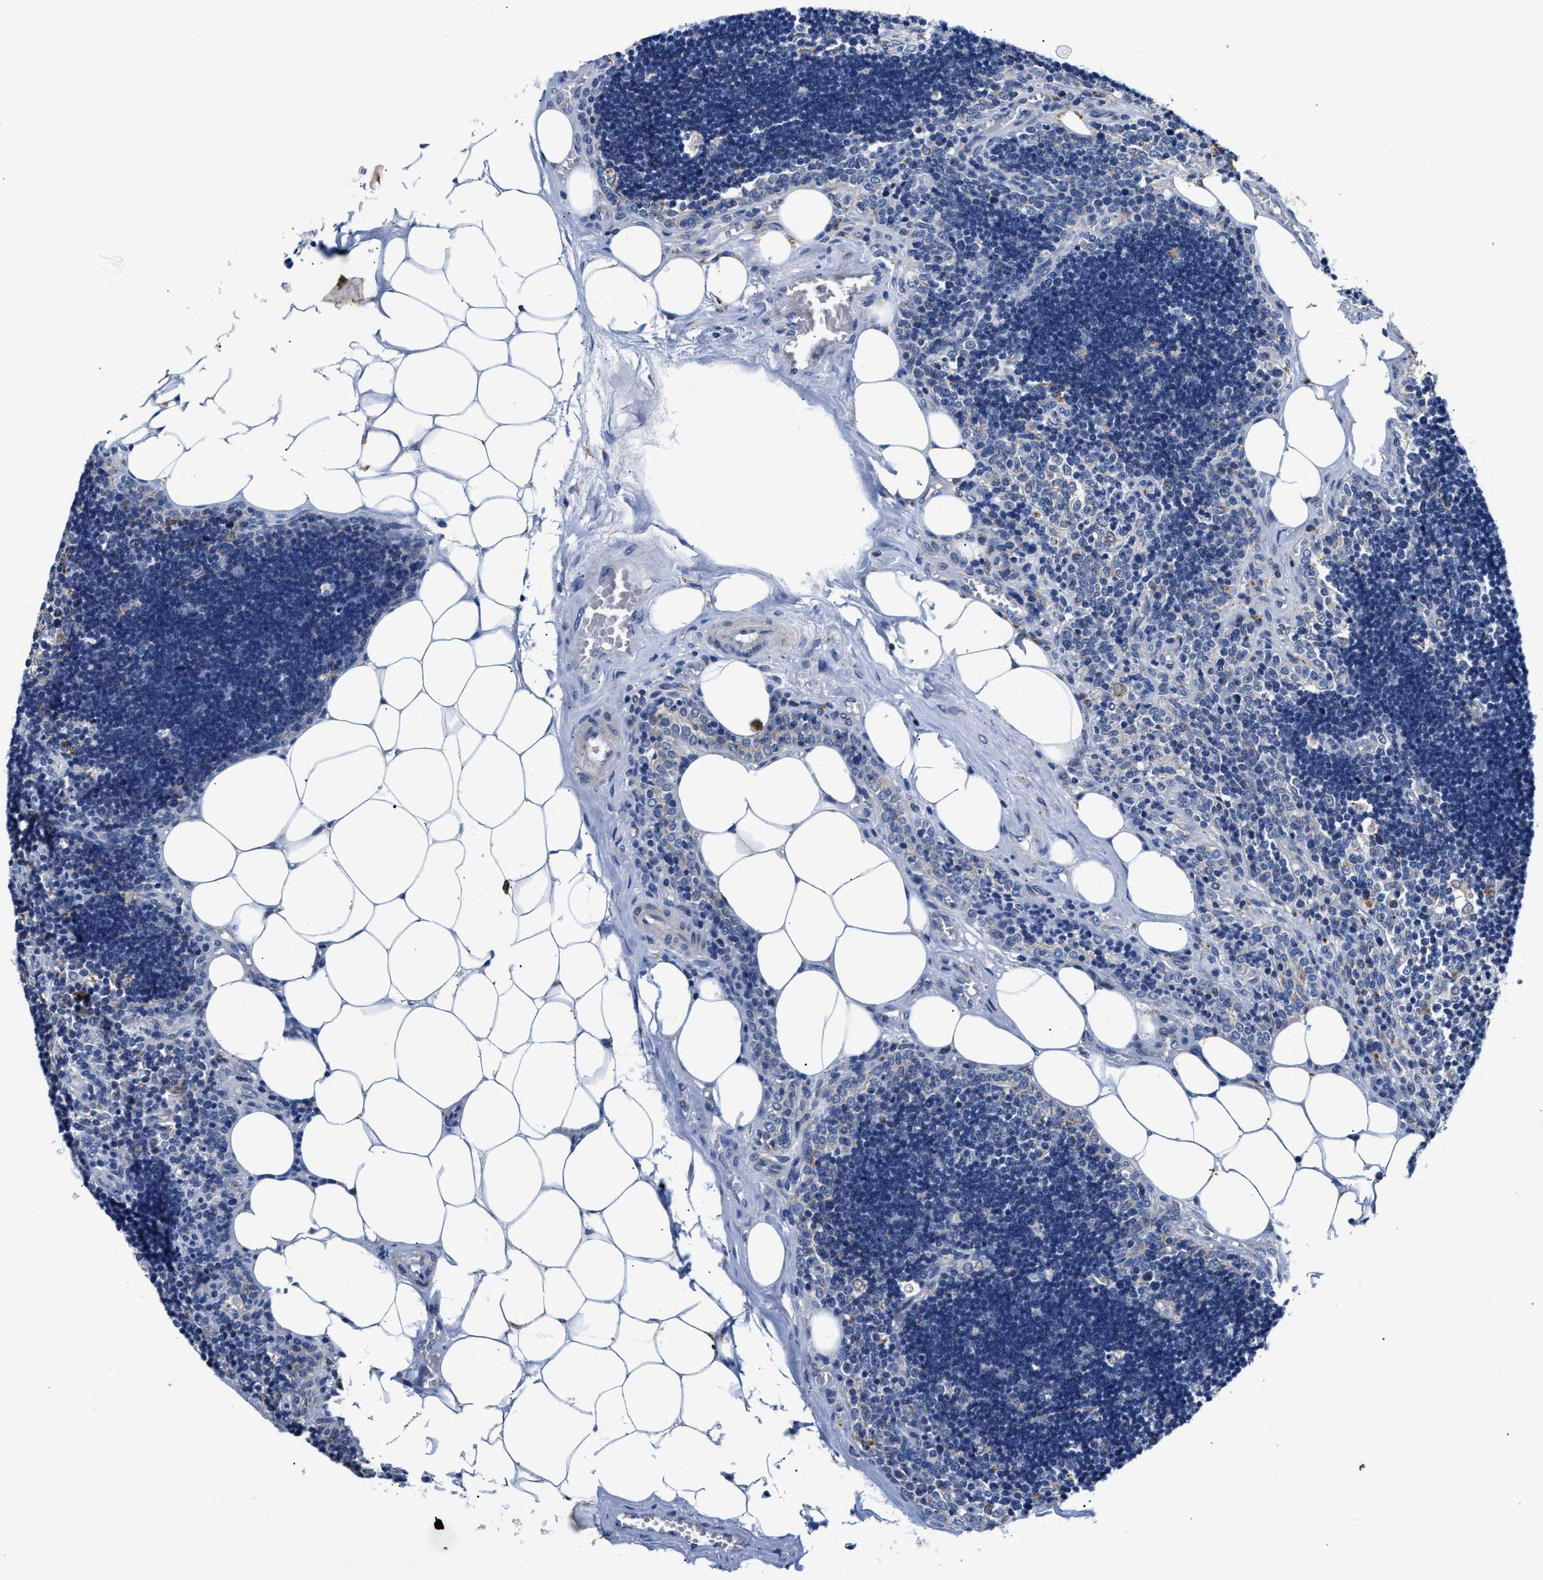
{"staining": {"intensity": "negative", "quantity": "none", "location": "none"}, "tissue": "lymph node", "cell_type": "Germinal center cells", "image_type": "normal", "snomed": [{"axis": "morphology", "description": "Normal tissue, NOS"}, {"axis": "topography", "description": "Lymph node"}], "caption": "An IHC histopathology image of unremarkable lymph node is shown. There is no staining in germinal center cells of lymph node.", "gene": "ACADVL", "patient": {"sex": "male", "age": 33}}